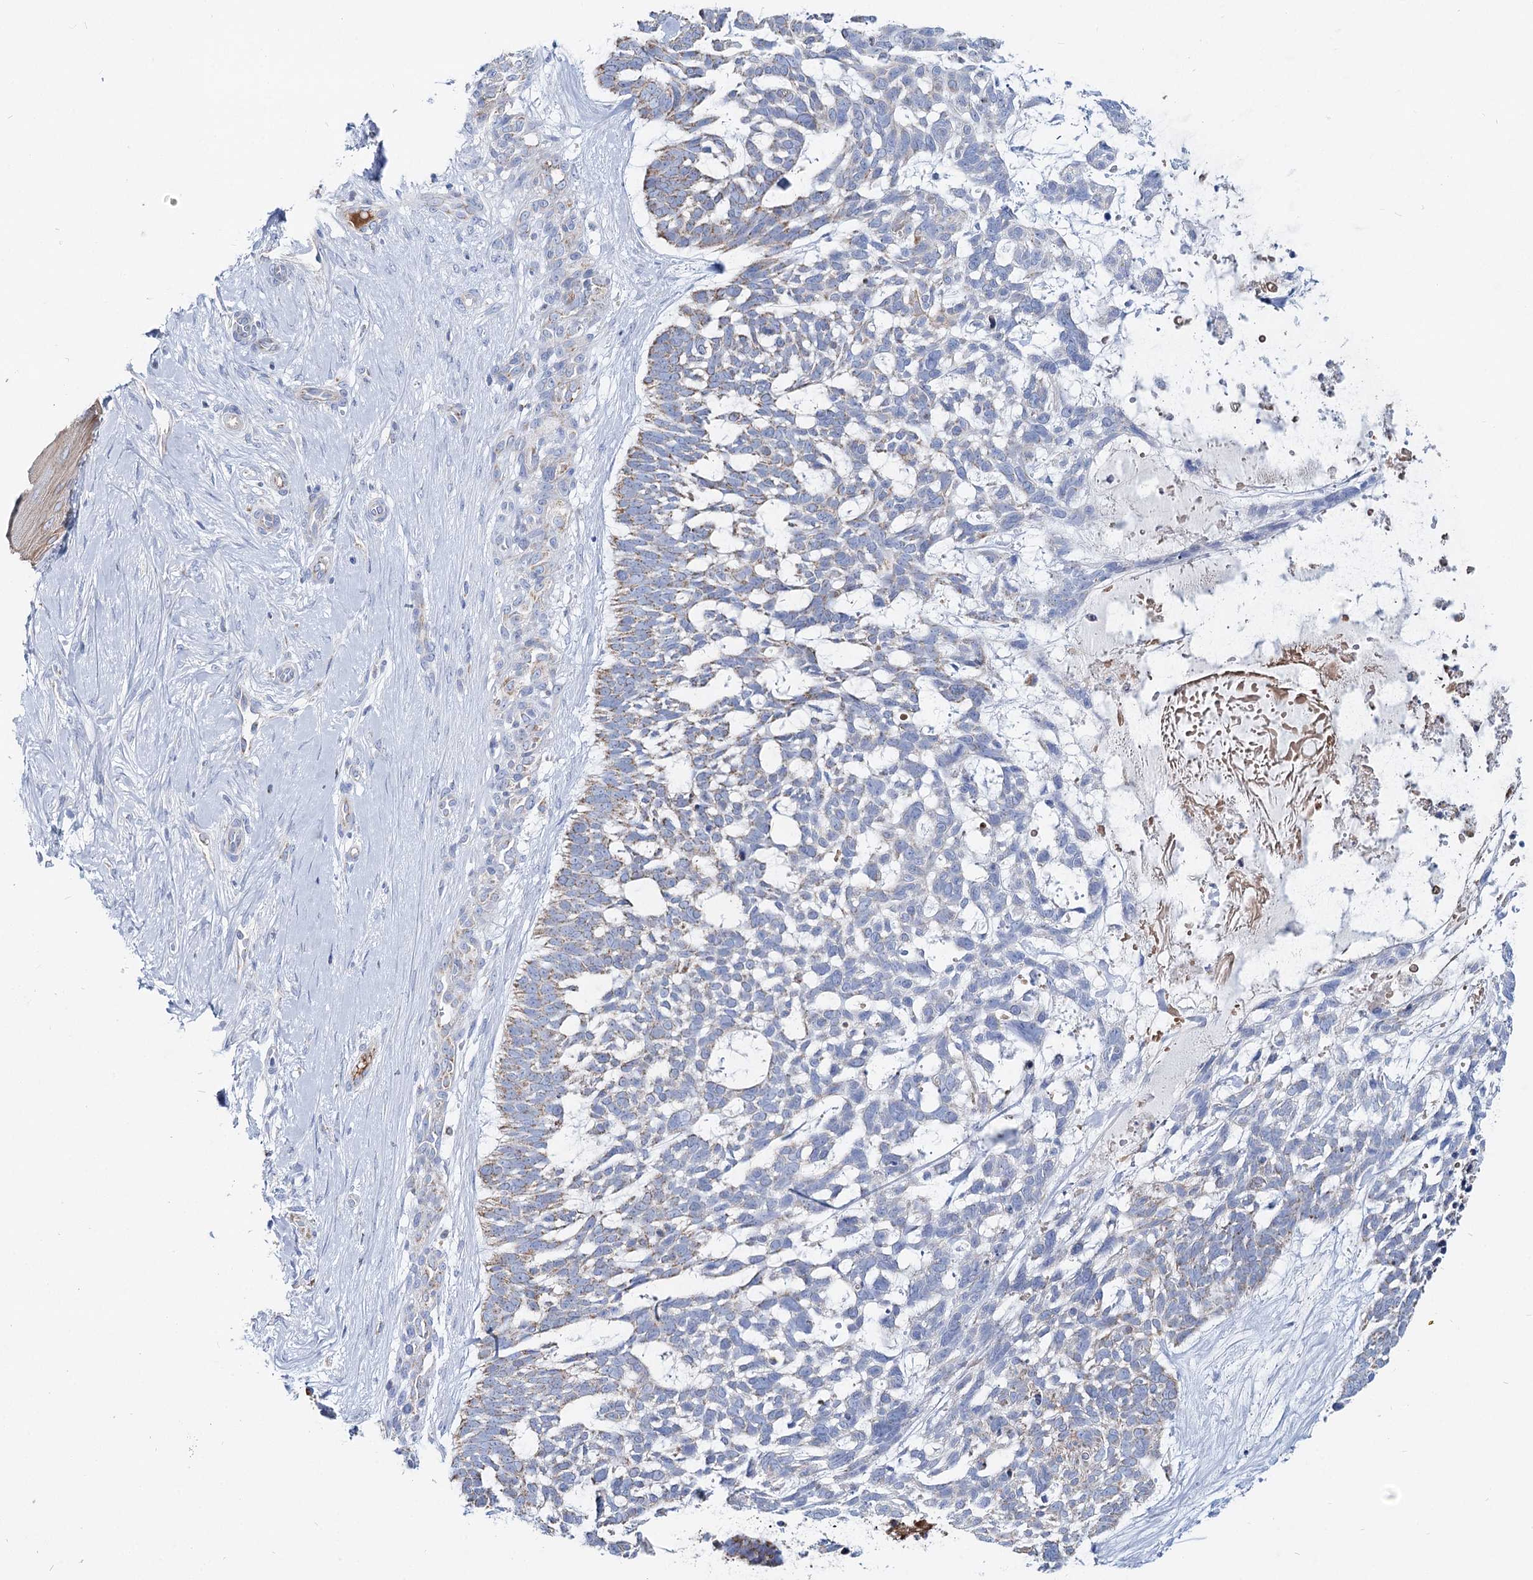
{"staining": {"intensity": "weak", "quantity": "<25%", "location": "cytoplasmic/membranous"}, "tissue": "skin cancer", "cell_type": "Tumor cells", "image_type": "cancer", "snomed": [{"axis": "morphology", "description": "Basal cell carcinoma"}, {"axis": "topography", "description": "Skin"}], "caption": "An IHC histopathology image of skin cancer (basal cell carcinoma) is shown. There is no staining in tumor cells of skin cancer (basal cell carcinoma).", "gene": "MCCC2", "patient": {"sex": "male", "age": 88}}